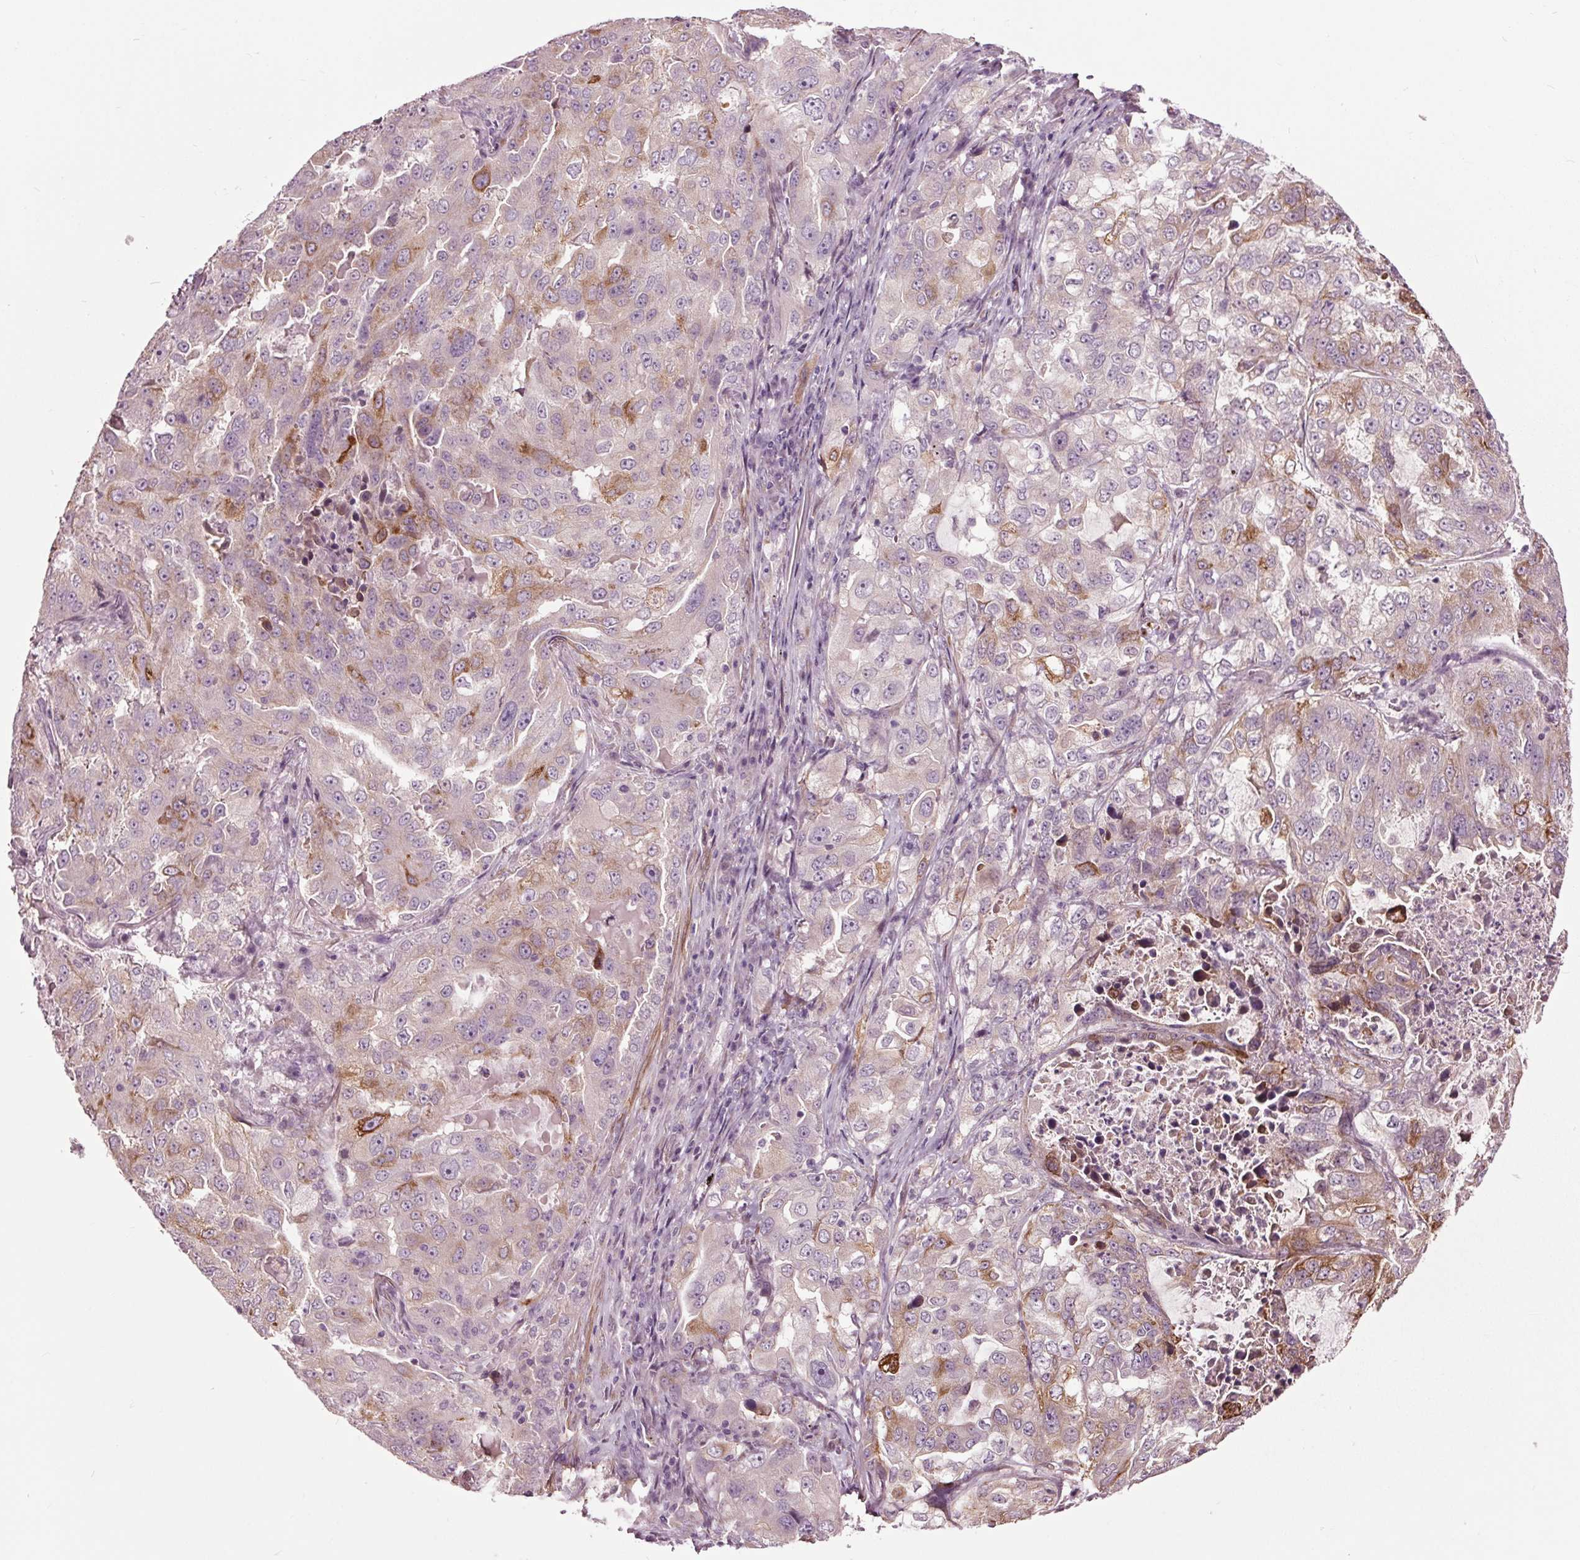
{"staining": {"intensity": "moderate", "quantity": "<25%", "location": "cytoplasmic/membranous"}, "tissue": "lung cancer", "cell_type": "Tumor cells", "image_type": "cancer", "snomed": [{"axis": "morphology", "description": "Adenocarcinoma, NOS"}, {"axis": "topography", "description": "Lung"}], "caption": "Moderate cytoplasmic/membranous protein positivity is identified in approximately <25% of tumor cells in lung cancer (adenocarcinoma).", "gene": "HAUS5", "patient": {"sex": "female", "age": 61}}